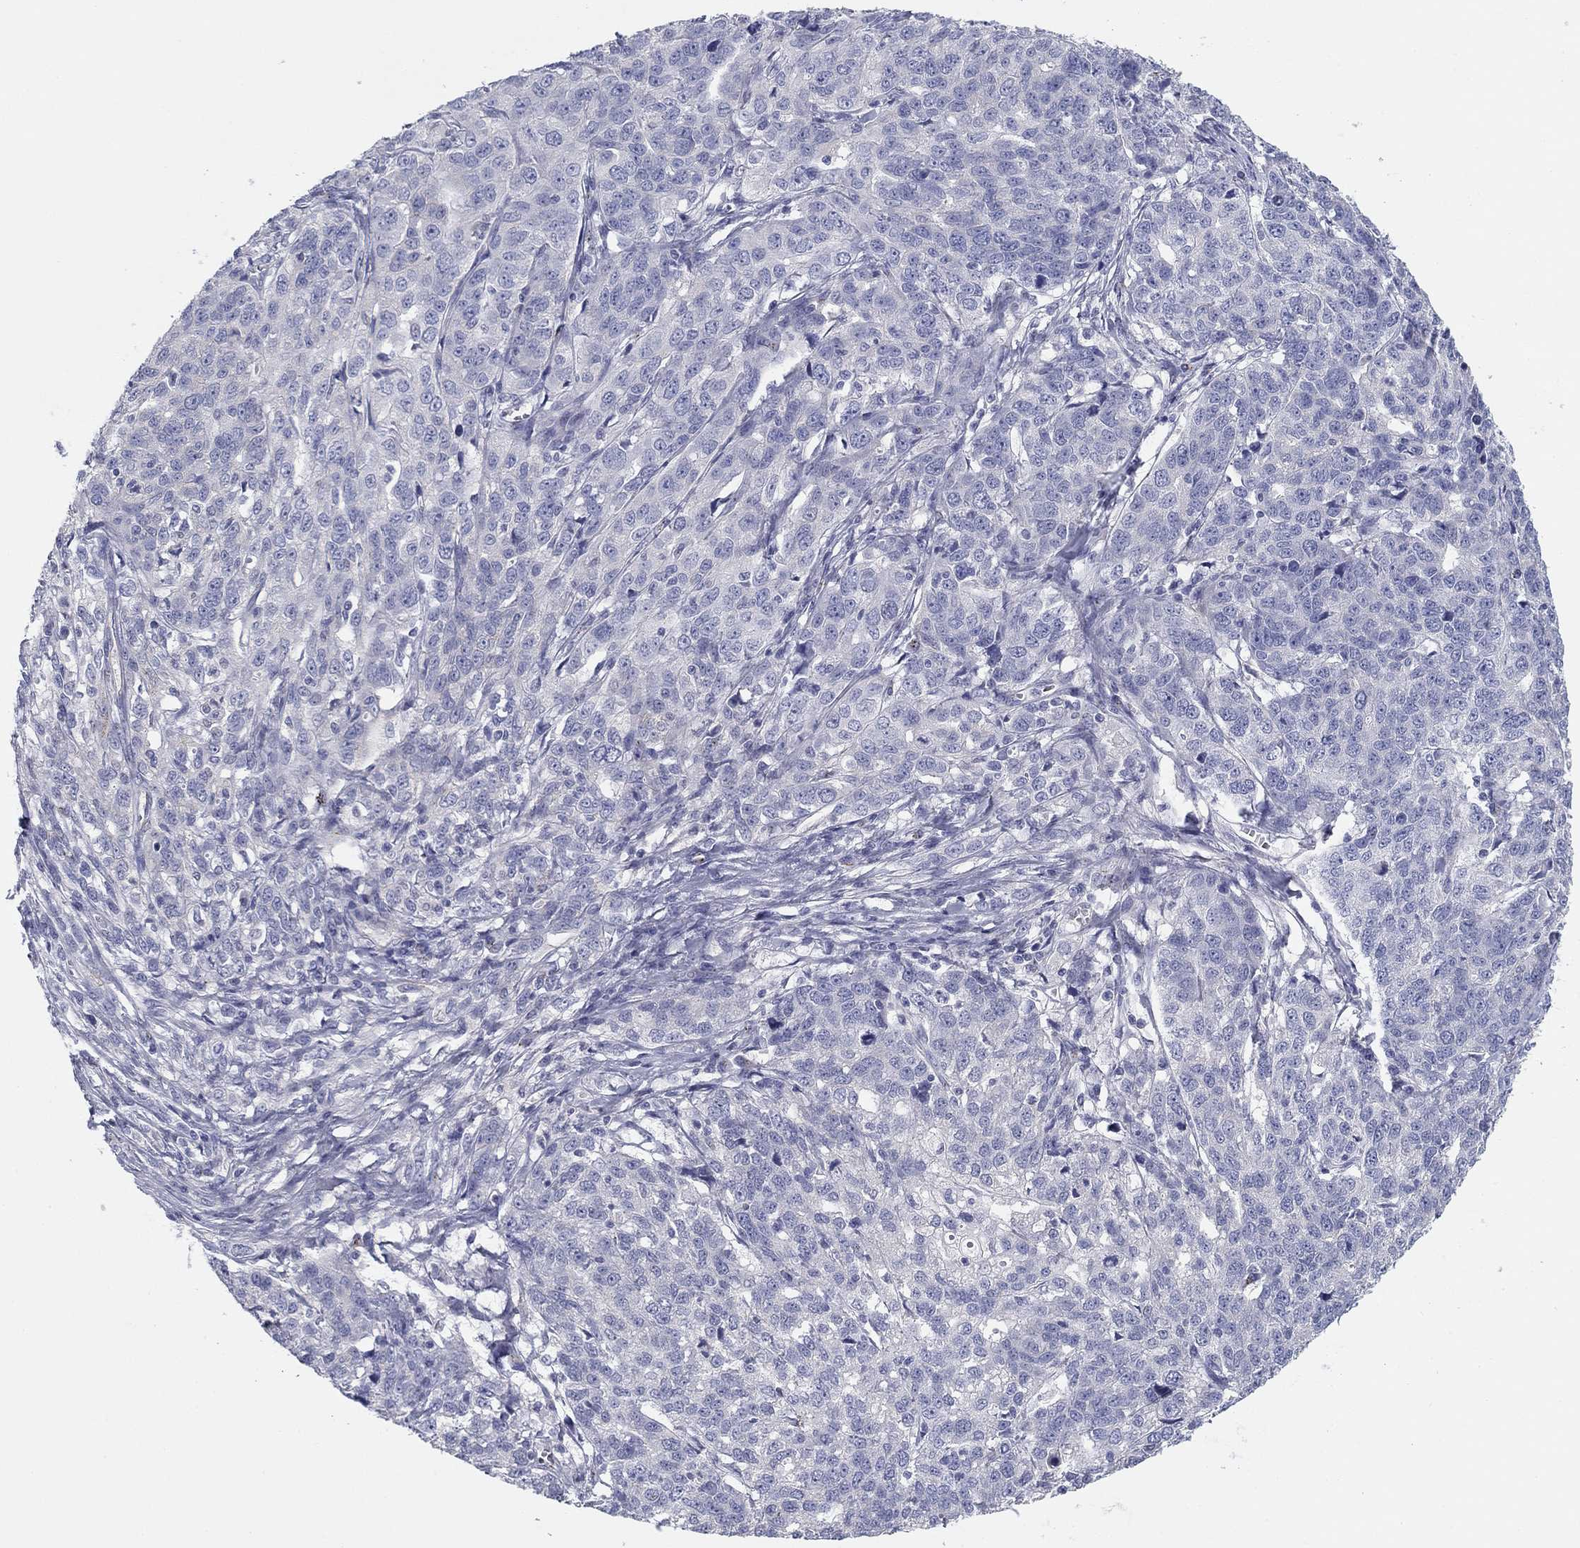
{"staining": {"intensity": "negative", "quantity": "none", "location": "none"}, "tissue": "ovarian cancer", "cell_type": "Tumor cells", "image_type": "cancer", "snomed": [{"axis": "morphology", "description": "Cystadenocarcinoma, serous, NOS"}, {"axis": "topography", "description": "Ovary"}], "caption": "Tumor cells show no significant expression in serous cystadenocarcinoma (ovarian).", "gene": "SEPTIN3", "patient": {"sex": "female", "age": 71}}